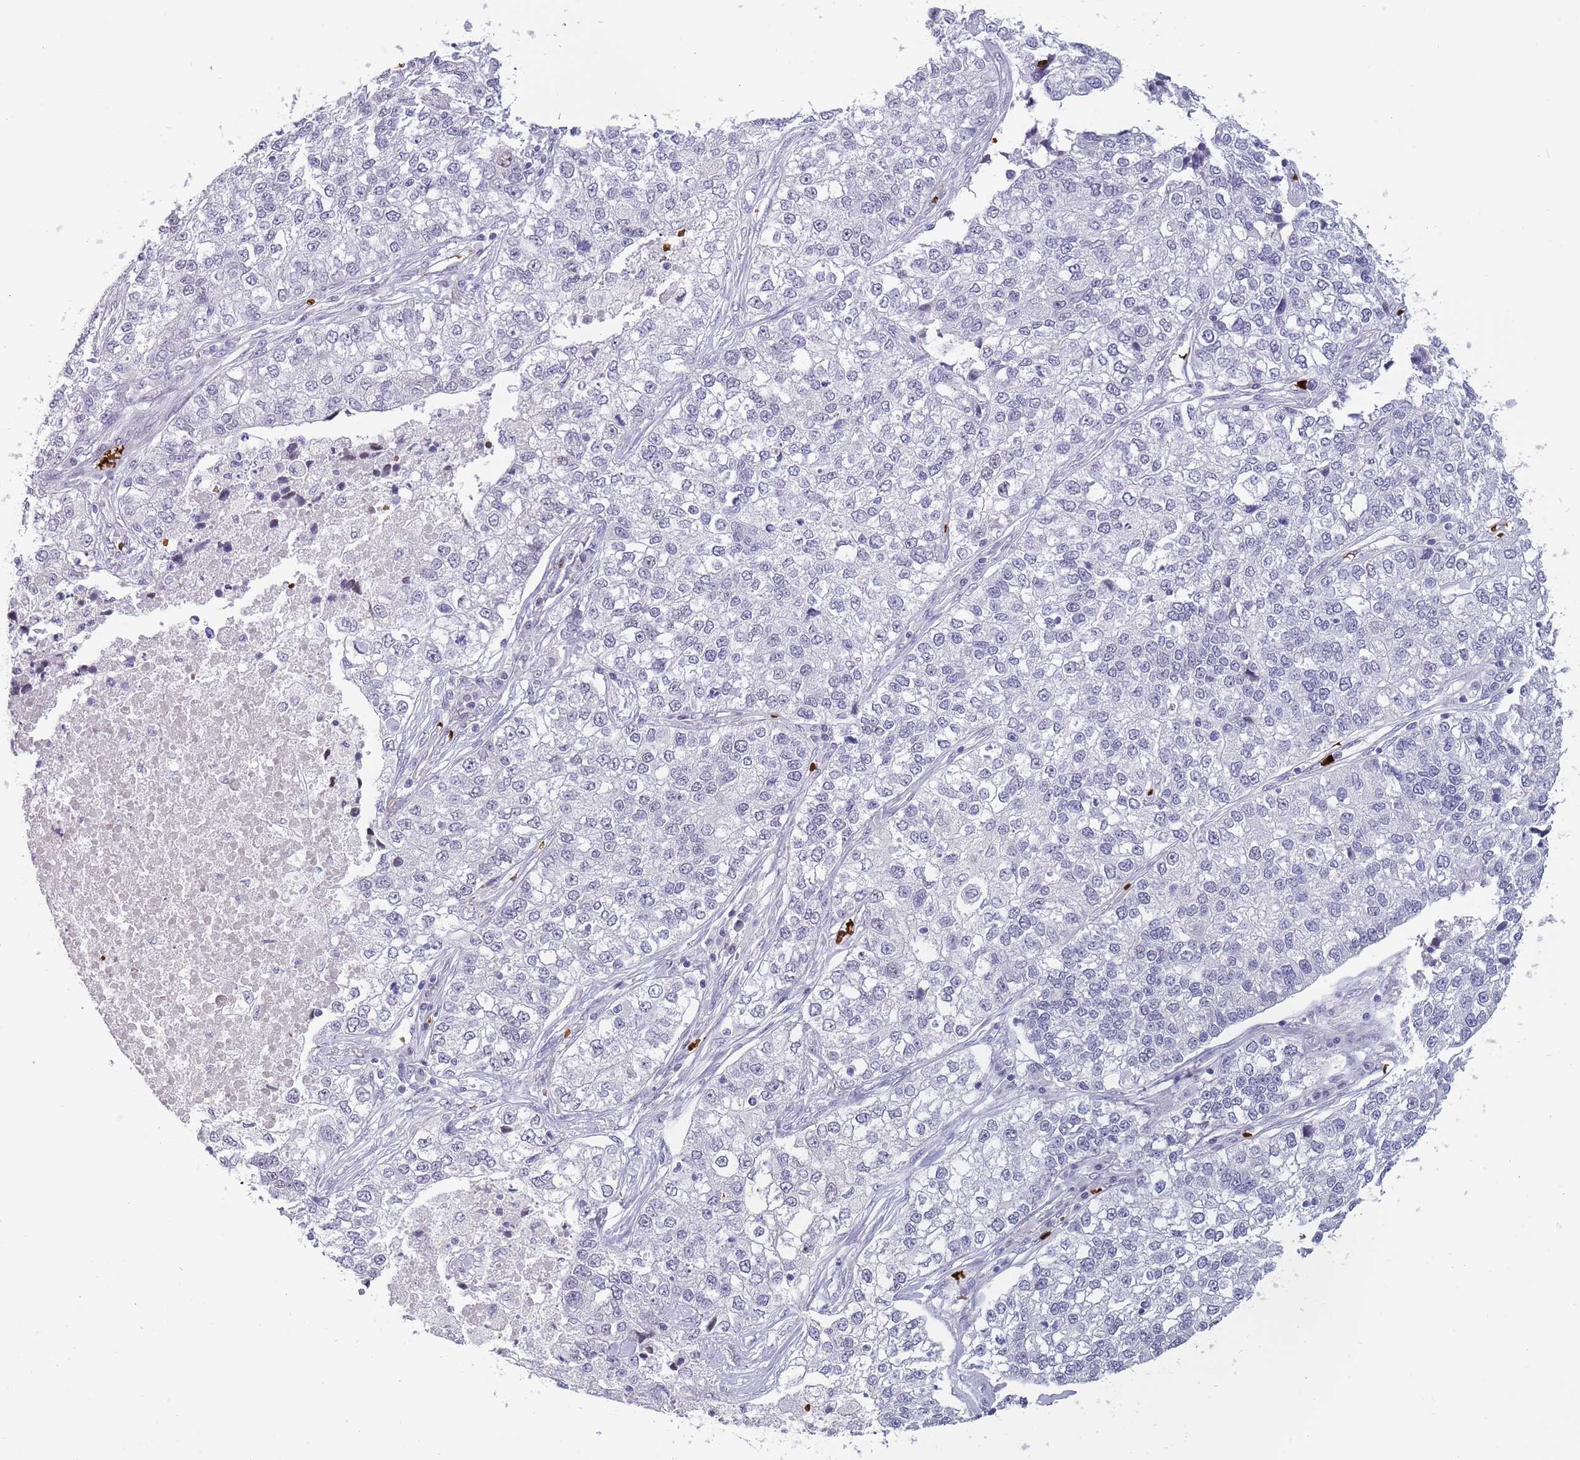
{"staining": {"intensity": "negative", "quantity": "none", "location": "none"}, "tissue": "lung cancer", "cell_type": "Tumor cells", "image_type": "cancer", "snomed": [{"axis": "morphology", "description": "Adenocarcinoma, NOS"}, {"axis": "topography", "description": "Lung"}], "caption": "Immunohistochemical staining of human lung adenocarcinoma displays no significant expression in tumor cells.", "gene": "LYPD6B", "patient": {"sex": "male", "age": 49}}